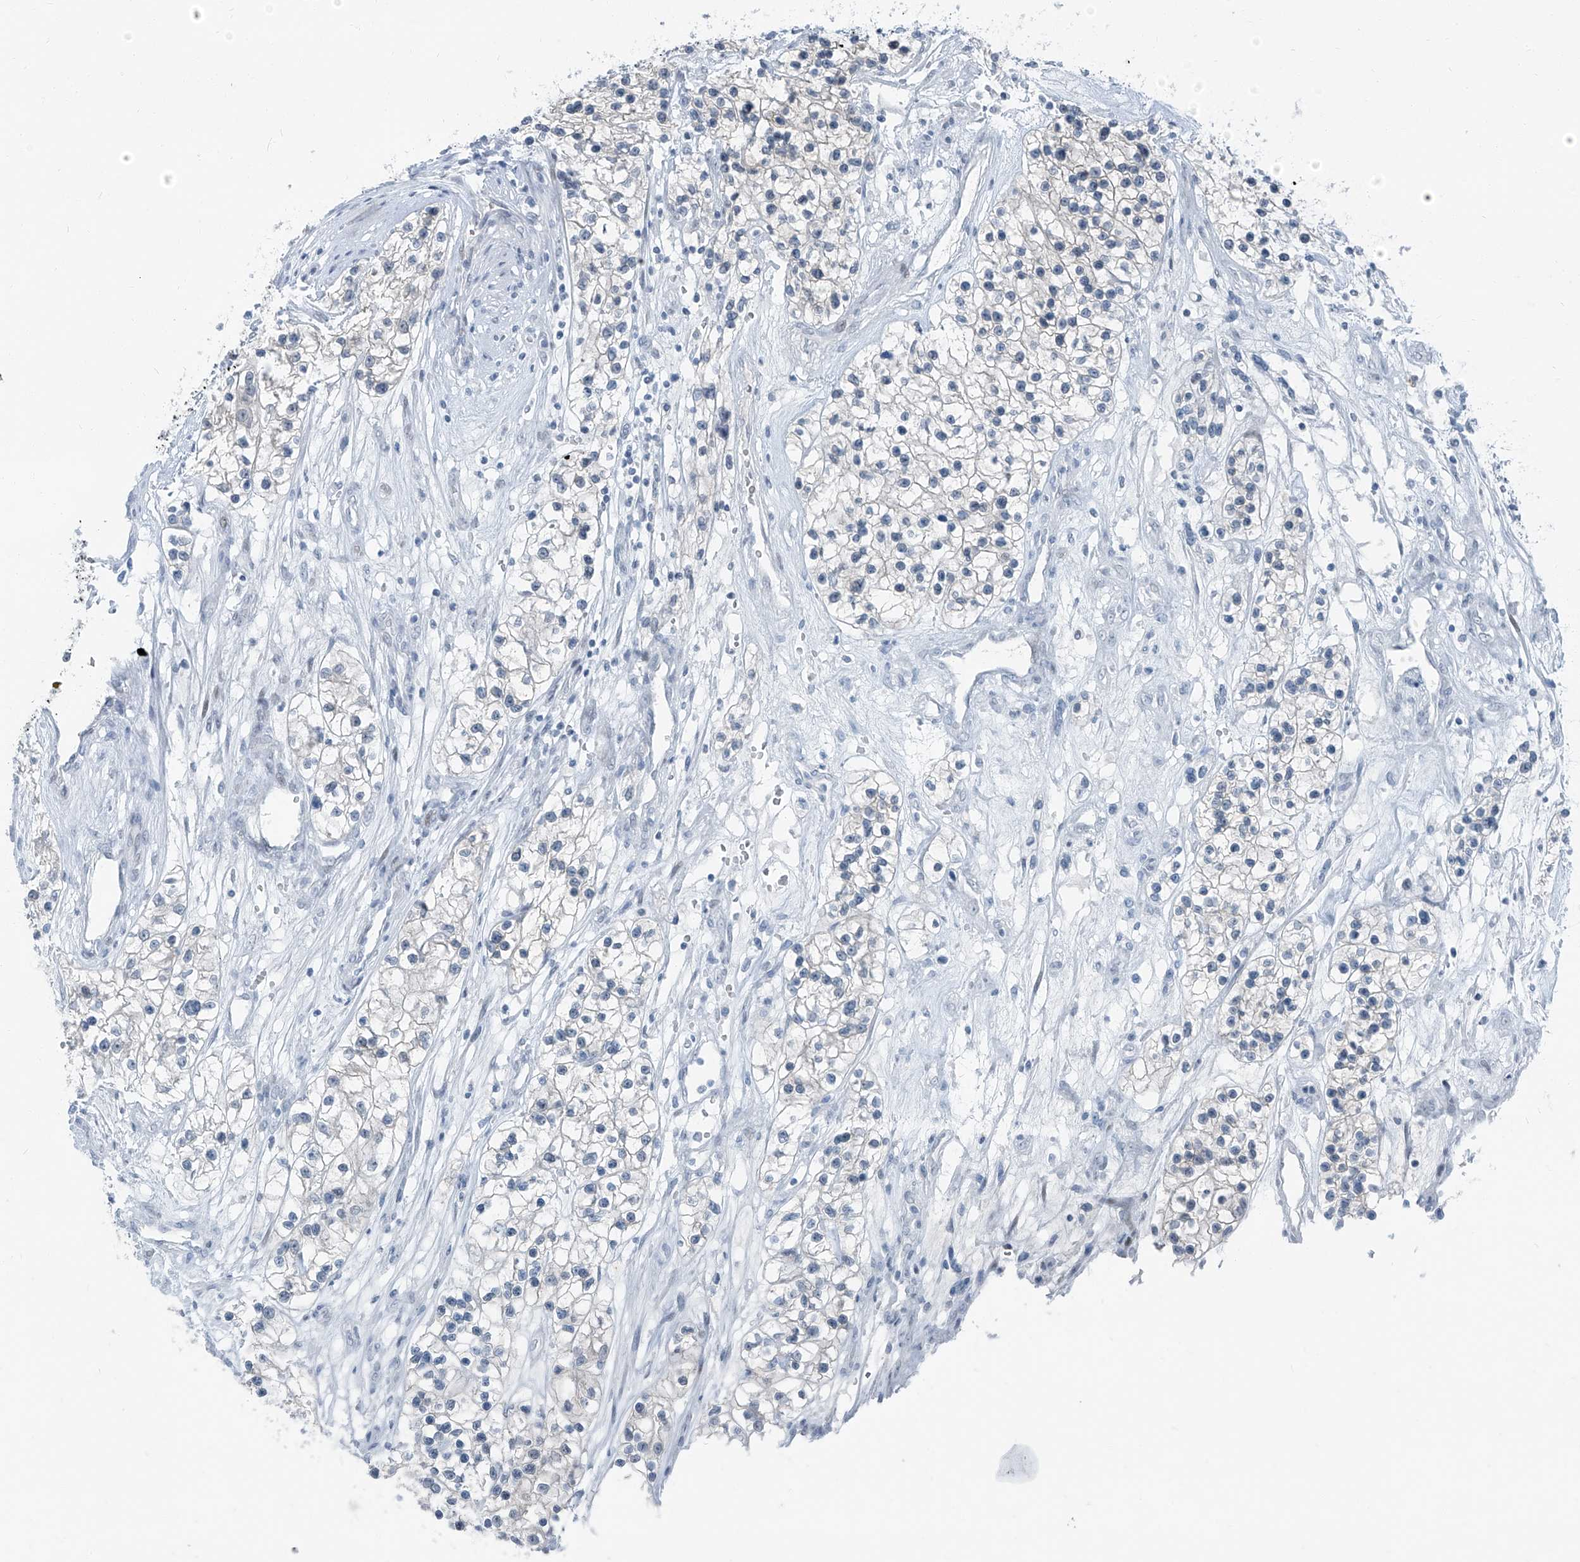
{"staining": {"intensity": "negative", "quantity": "none", "location": "none"}, "tissue": "renal cancer", "cell_type": "Tumor cells", "image_type": "cancer", "snomed": [{"axis": "morphology", "description": "Adenocarcinoma, NOS"}, {"axis": "topography", "description": "Kidney"}], "caption": "DAB (3,3'-diaminobenzidine) immunohistochemical staining of human renal cancer (adenocarcinoma) shows no significant staining in tumor cells.", "gene": "RGN", "patient": {"sex": "female", "age": 57}}